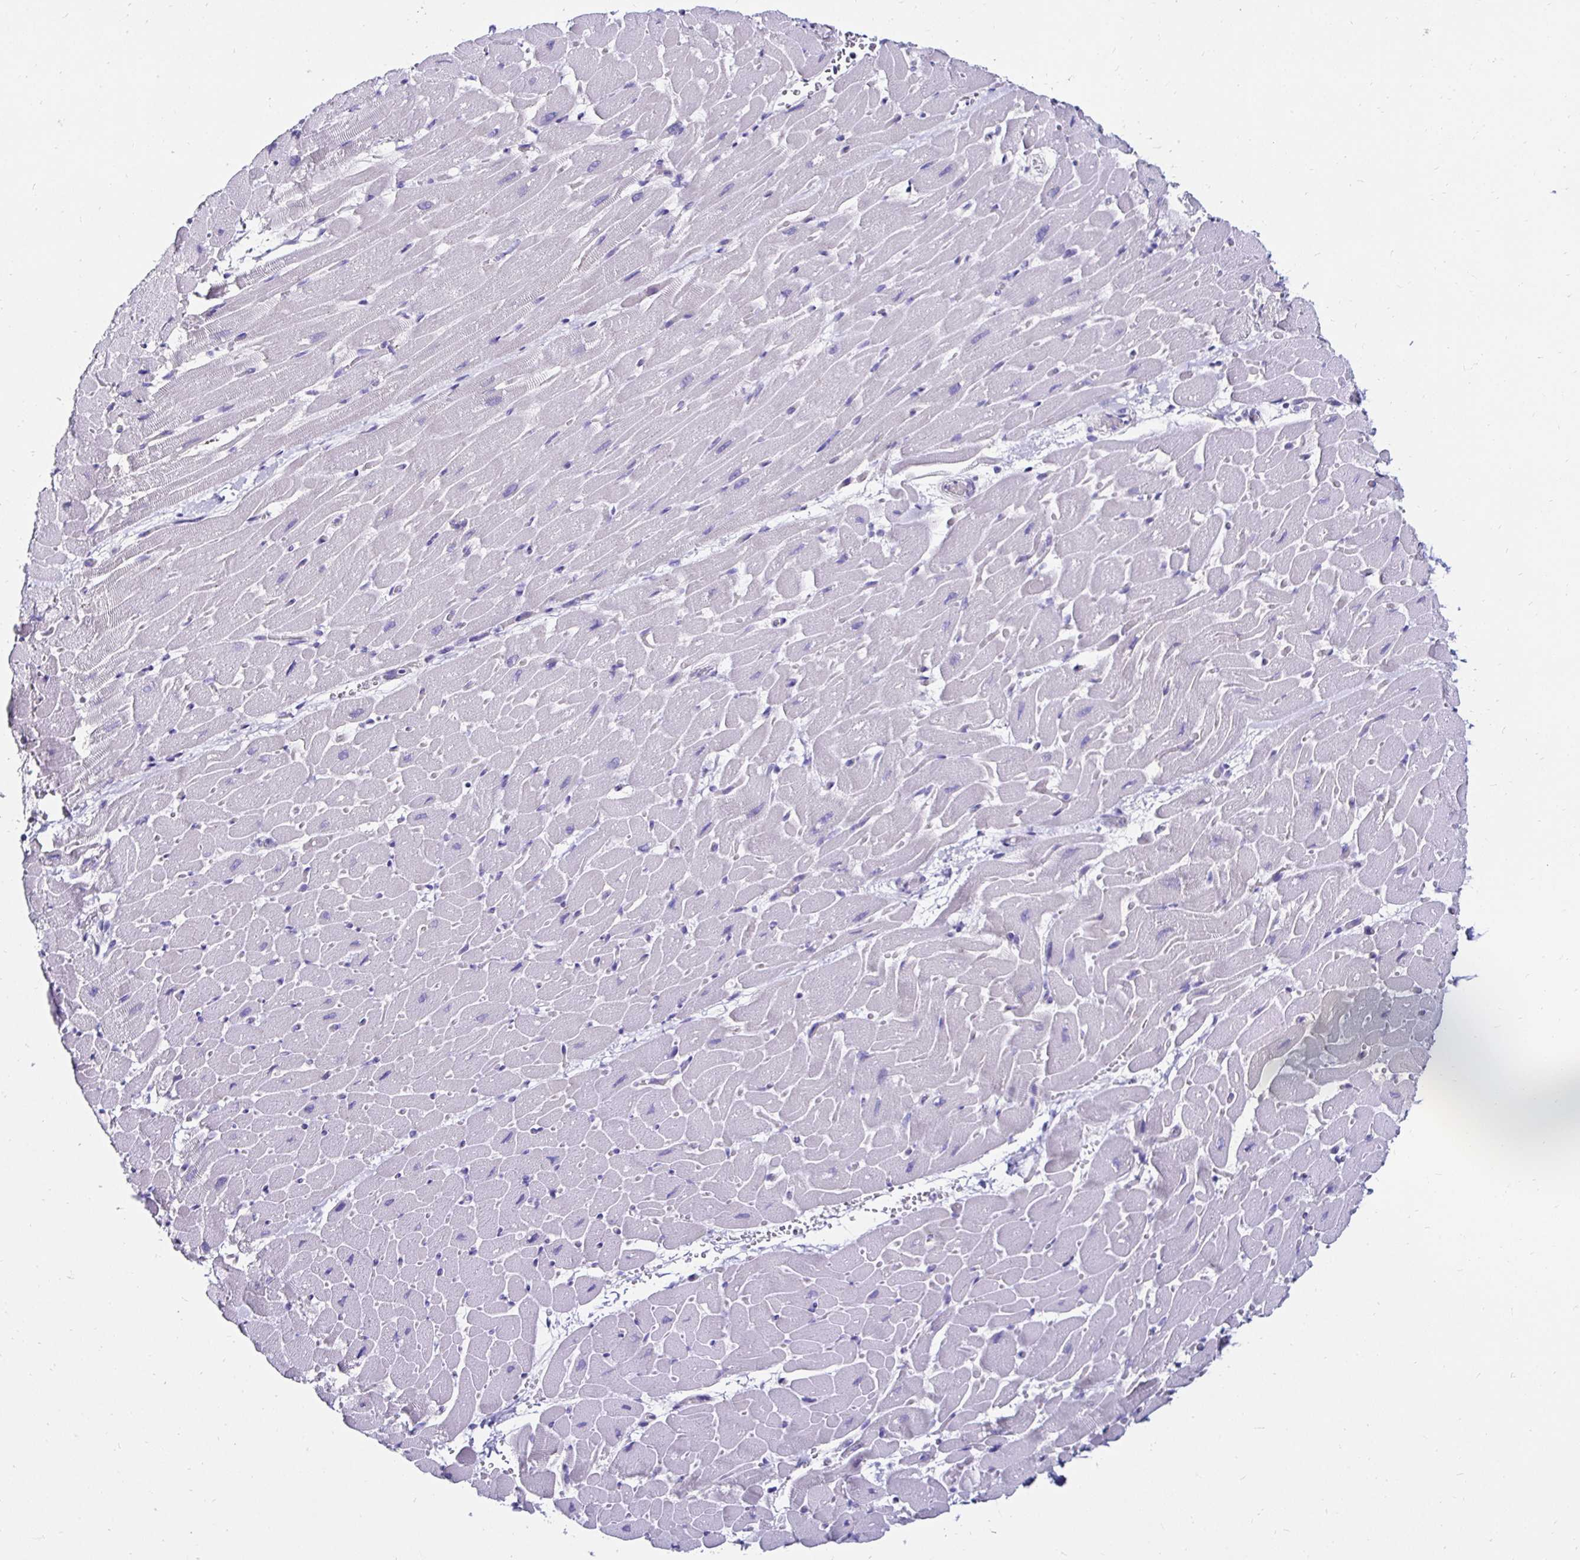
{"staining": {"intensity": "negative", "quantity": "none", "location": "none"}, "tissue": "heart muscle", "cell_type": "Cardiomyocytes", "image_type": "normal", "snomed": [{"axis": "morphology", "description": "Normal tissue, NOS"}, {"axis": "topography", "description": "Heart"}], "caption": "This photomicrograph is of unremarkable heart muscle stained with immunohistochemistry to label a protein in brown with the nuclei are counter-stained blue. There is no expression in cardiomyocytes. (Brightfield microscopy of DAB (3,3'-diaminobenzidine) IHC at high magnification).", "gene": "KCNT1", "patient": {"sex": "male", "age": 37}}